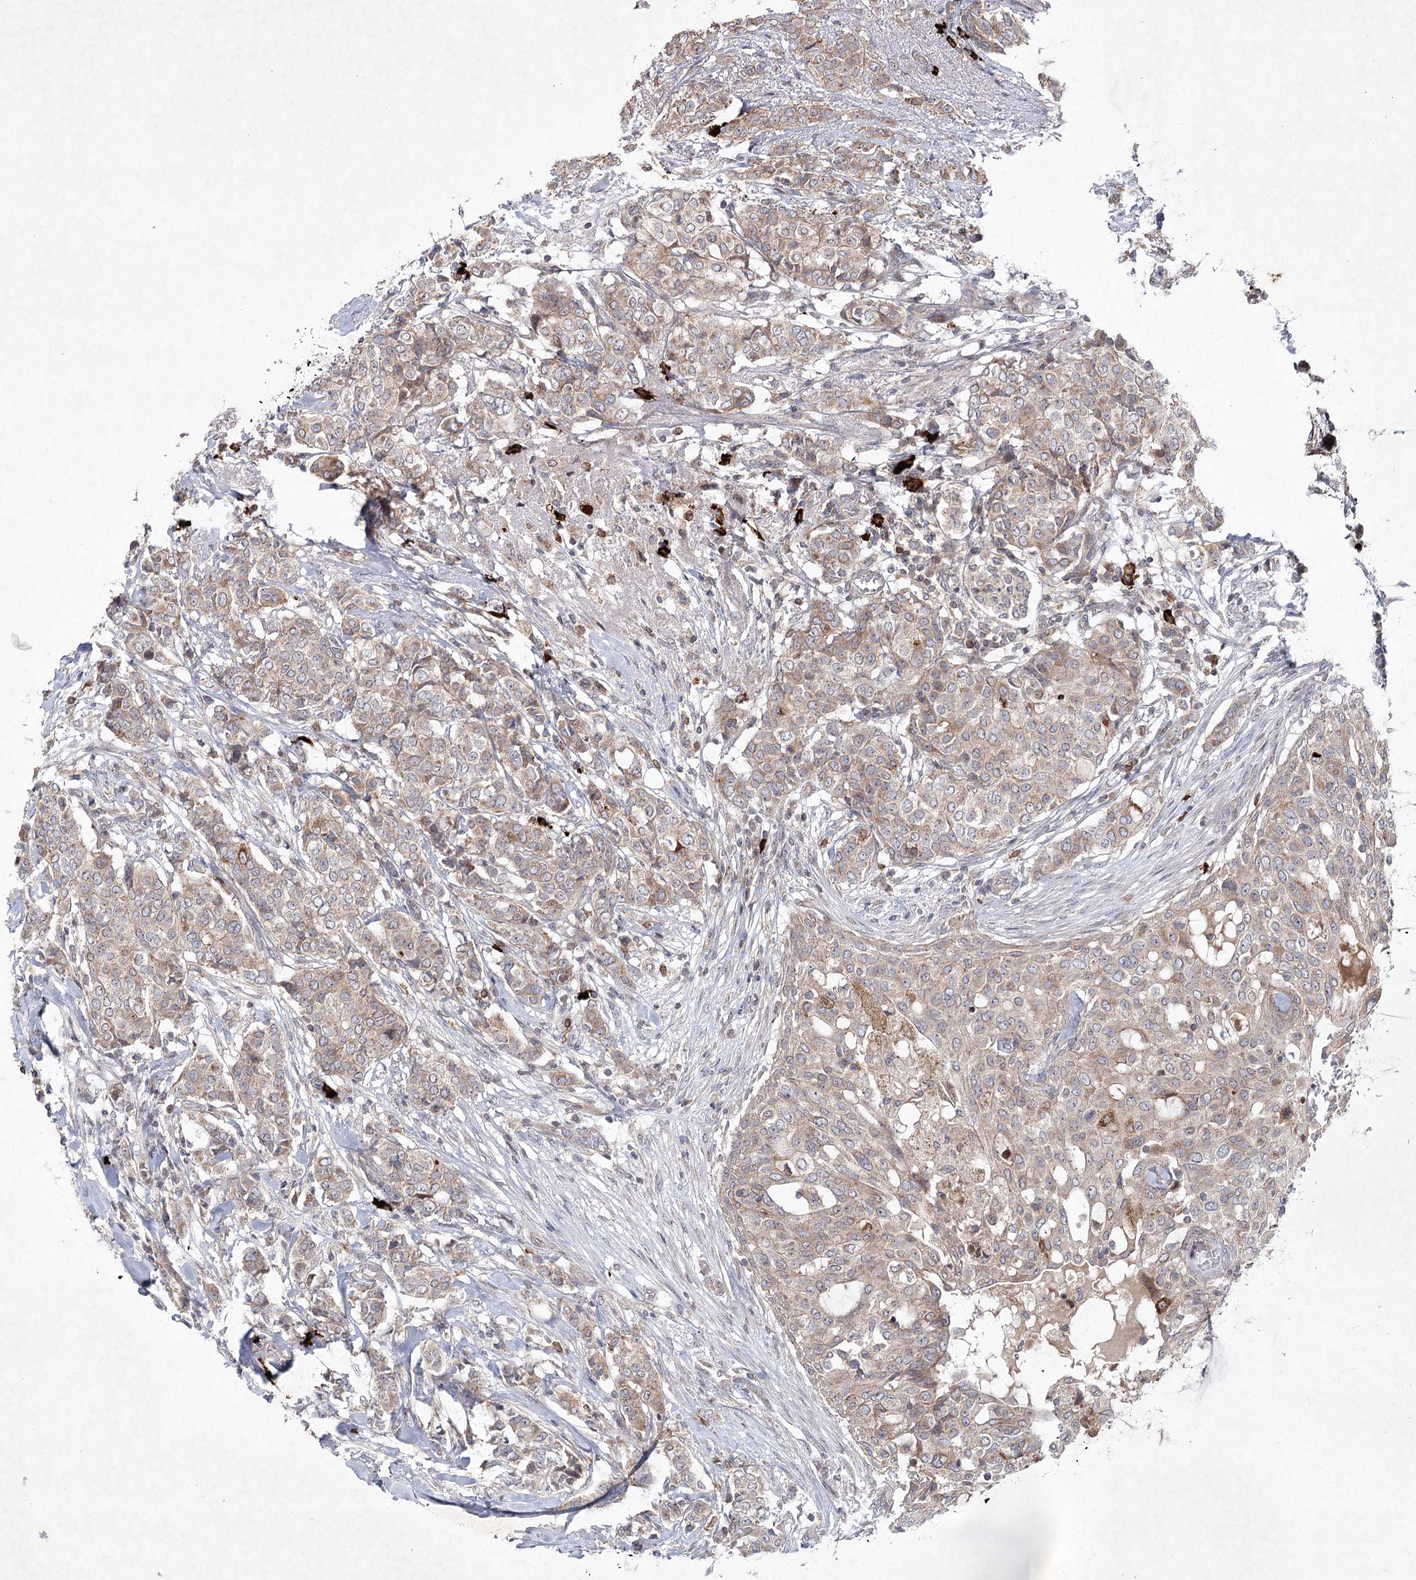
{"staining": {"intensity": "weak", "quantity": ">75%", "location": "cytoplasmic/membranous"}, "tissue": "breast cancer", "cell_type": "Tumor cells", "image_type": "cancer", "snomed": [{"axis": "morphology", "description": "Lobular carcinoma"}, {"axis": "topography", "description": "Breast"}], "caption": "Brown immunohistochemical staining in lobular carcinoma (breast) shows weak cytoplasmic/membranous staining in about >75% of tumor cells. Using DAB (3,3'-diaminobenzidine) (brown) and hematoxylin (blue) stains, captured at high magnification using brightfield microscopy.", "gene": "MAP3K13", "patient": {"sex": "female", "age": 51}}